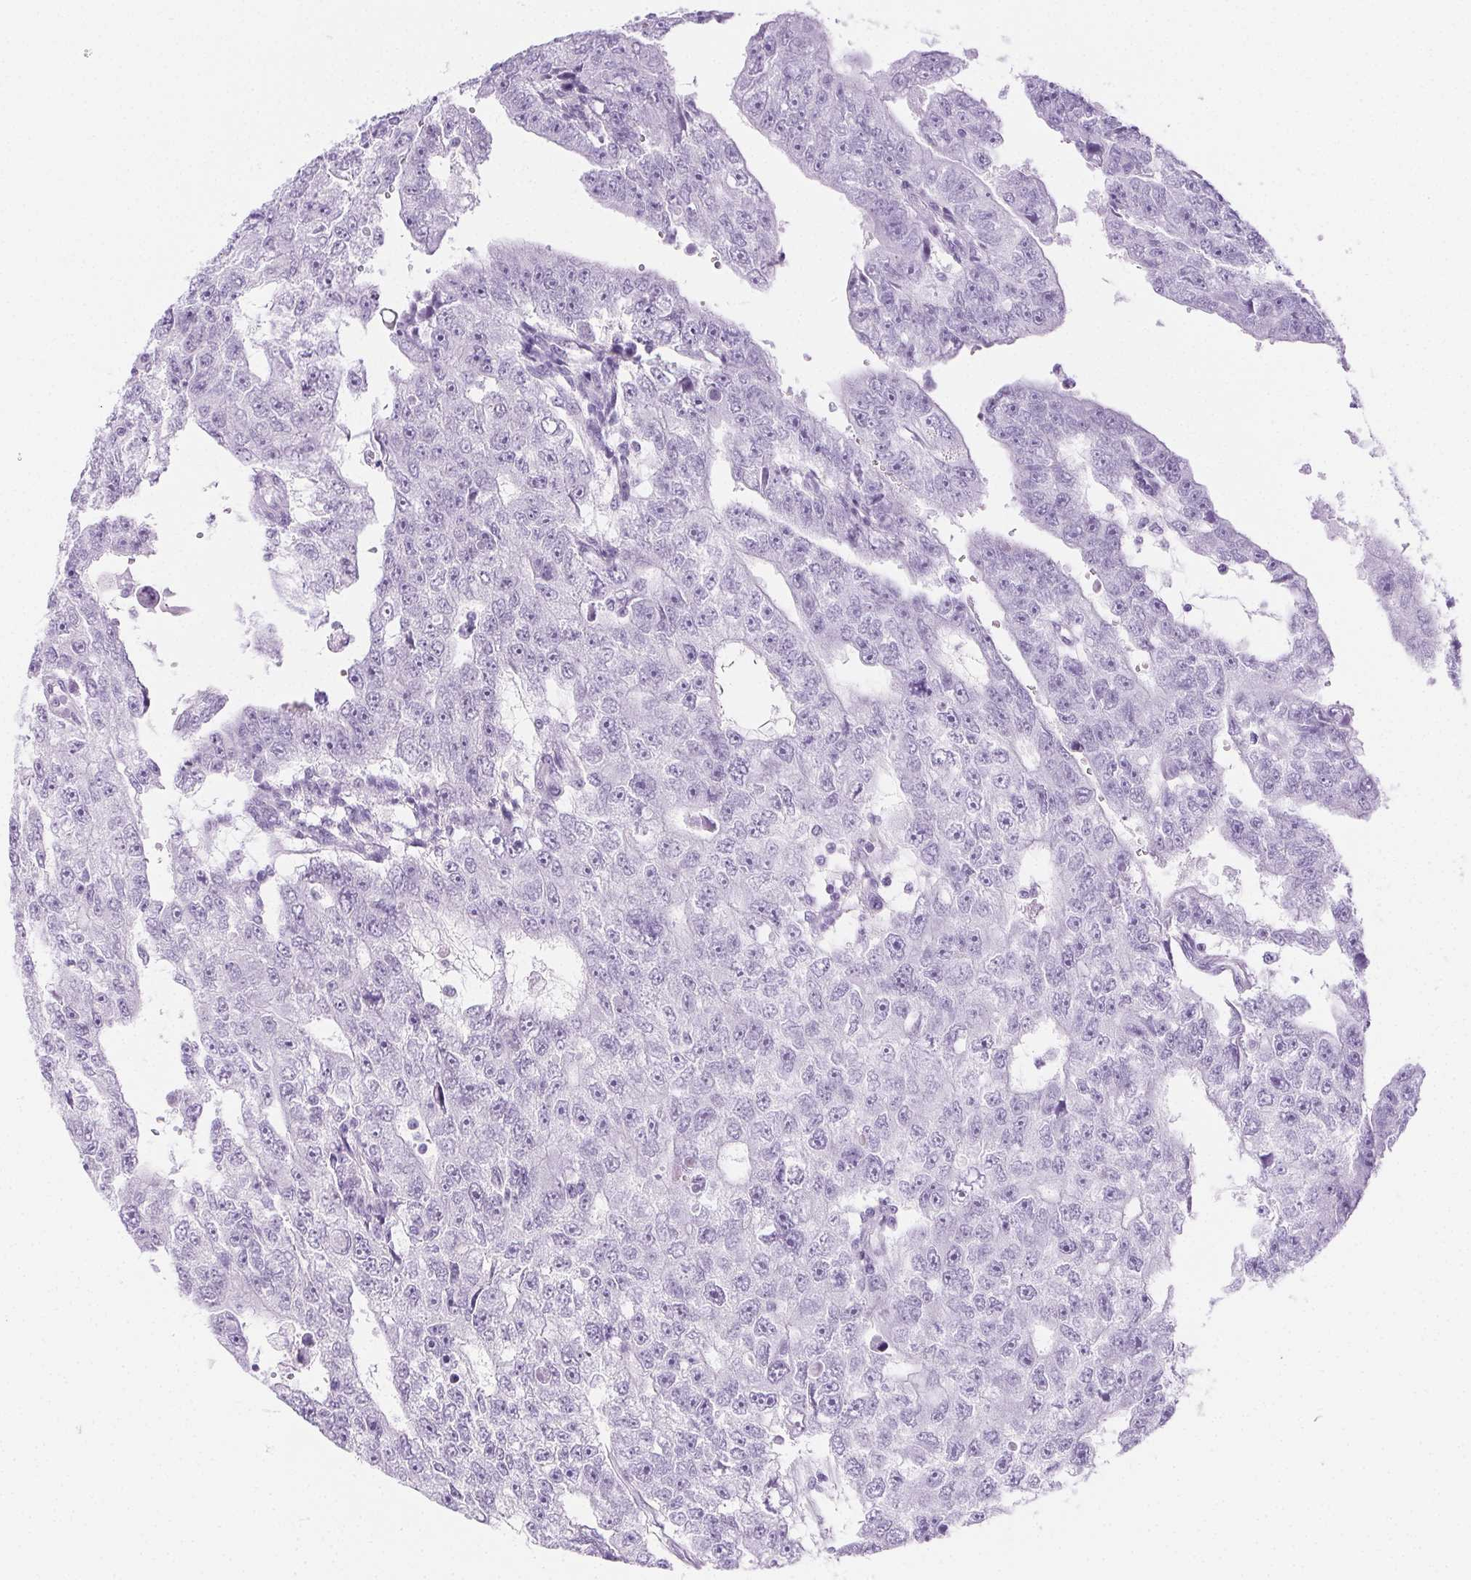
{"staining": {"intensity": "negative", "quantity": "none", "location": "none"}, "tissue": "testis cancer", "cell_type": "Tumor cells", "image_type": "cancer", "snomed": [{"axis": "morphology", "description": "Carcinoma, Embryonal, NOS"}, {"axis": "topography", "description": "Testis"}], "caption": "A histopathology image of human embryonal carcinoma (testis) is negative for staining in tumor cells.", "gene": "PI3", "patient": {"sex": "male", "age": 20}}